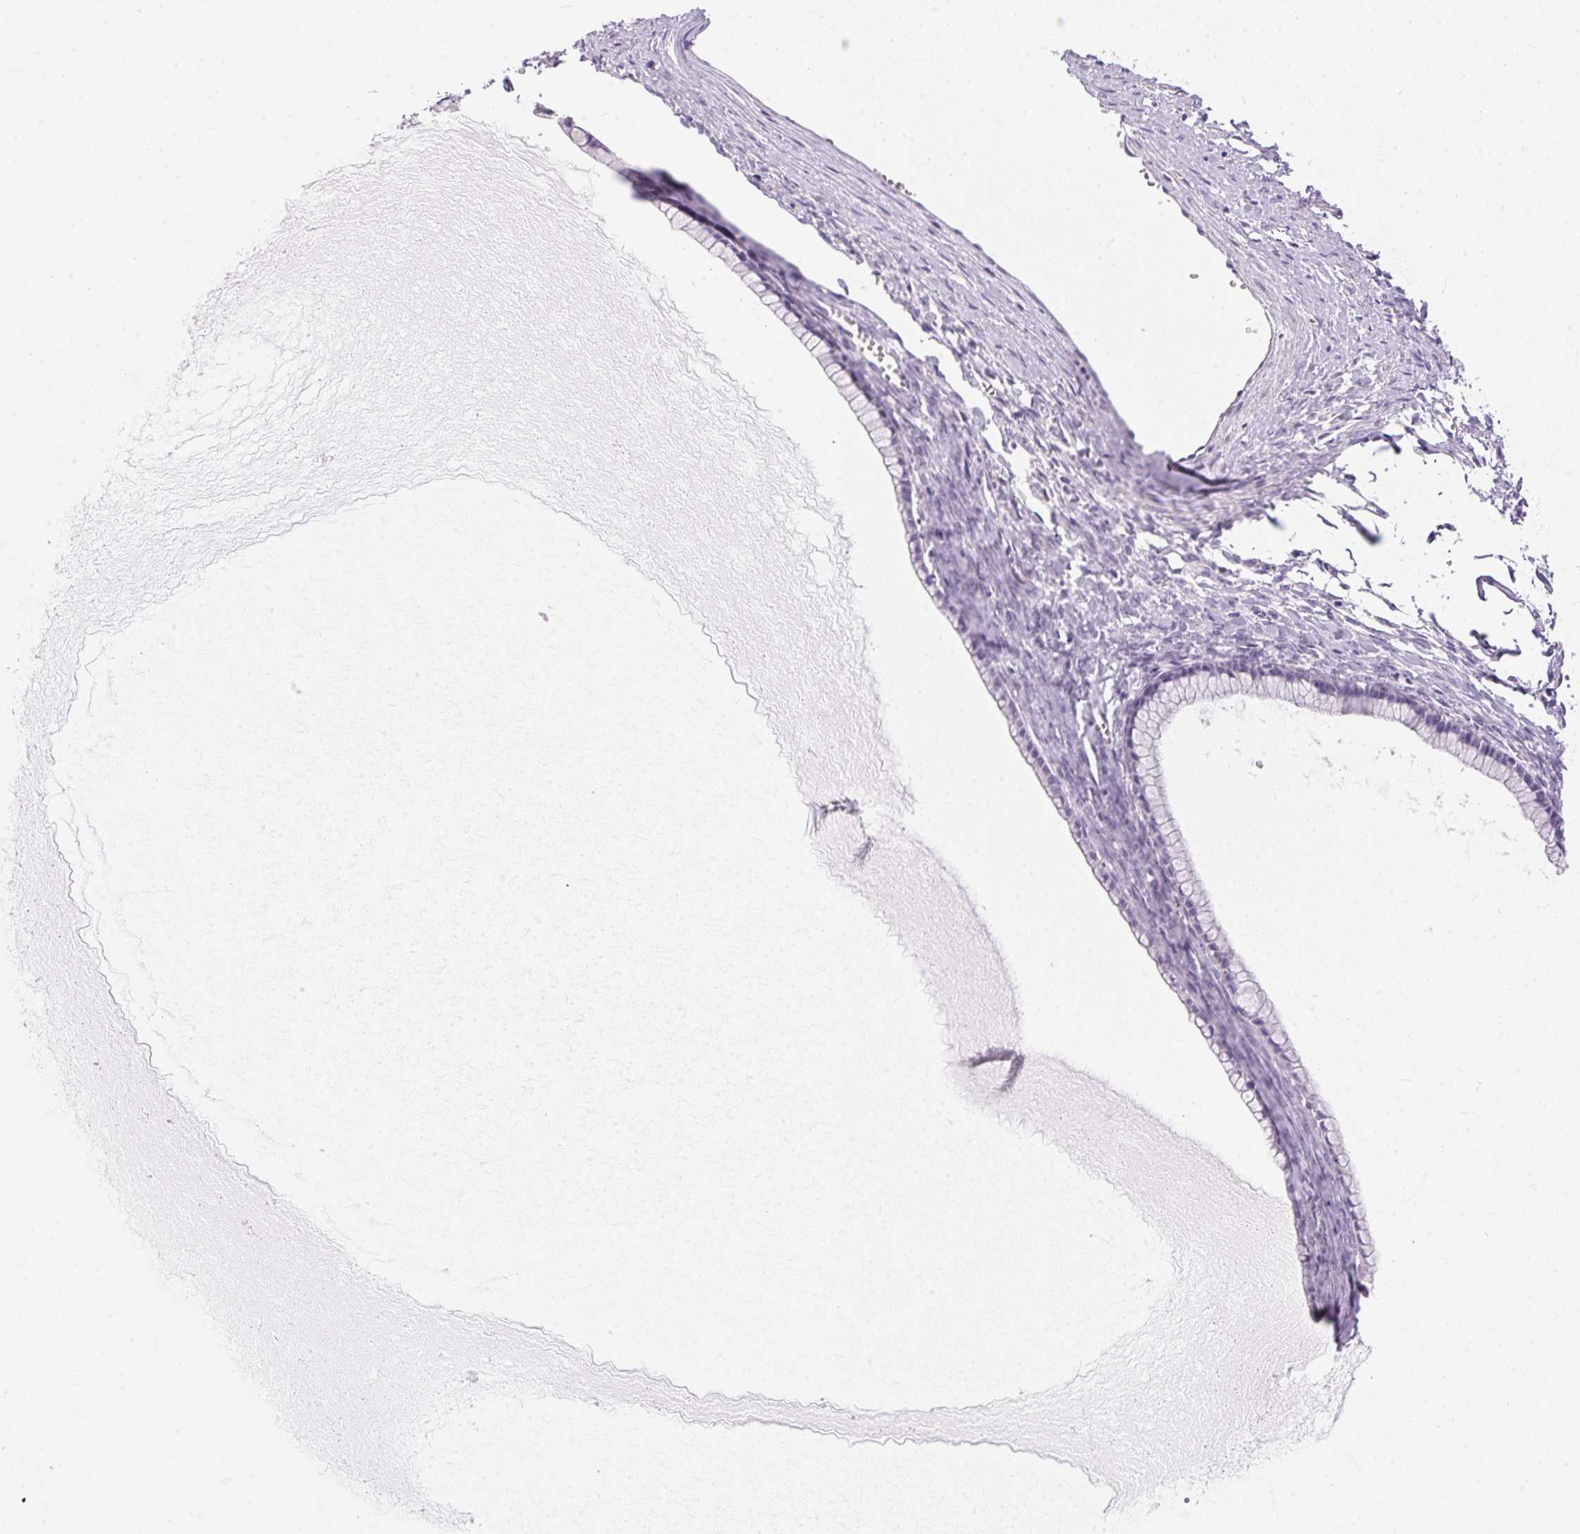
{"staining": {"intensity": "negative", "quantity": "none", "location": "none"}, "tissue": "ovarian cancer", "cell_type": "Tumor cells", "image_type": "cancer", "snomed": [{"axis": "morphology", "description": "Cystadenocarcinoma, mucinous, NOS"}, {"axis": "topography", "description": "Ovary"}], "caption": "Immunohistochemical staining of mucinous cystadenocarcinoma (ovarian) displays no significant positivity in tumor cells.", "gene": "PNLIPRP3", "patient": {"sex": "female", "age": 41}}